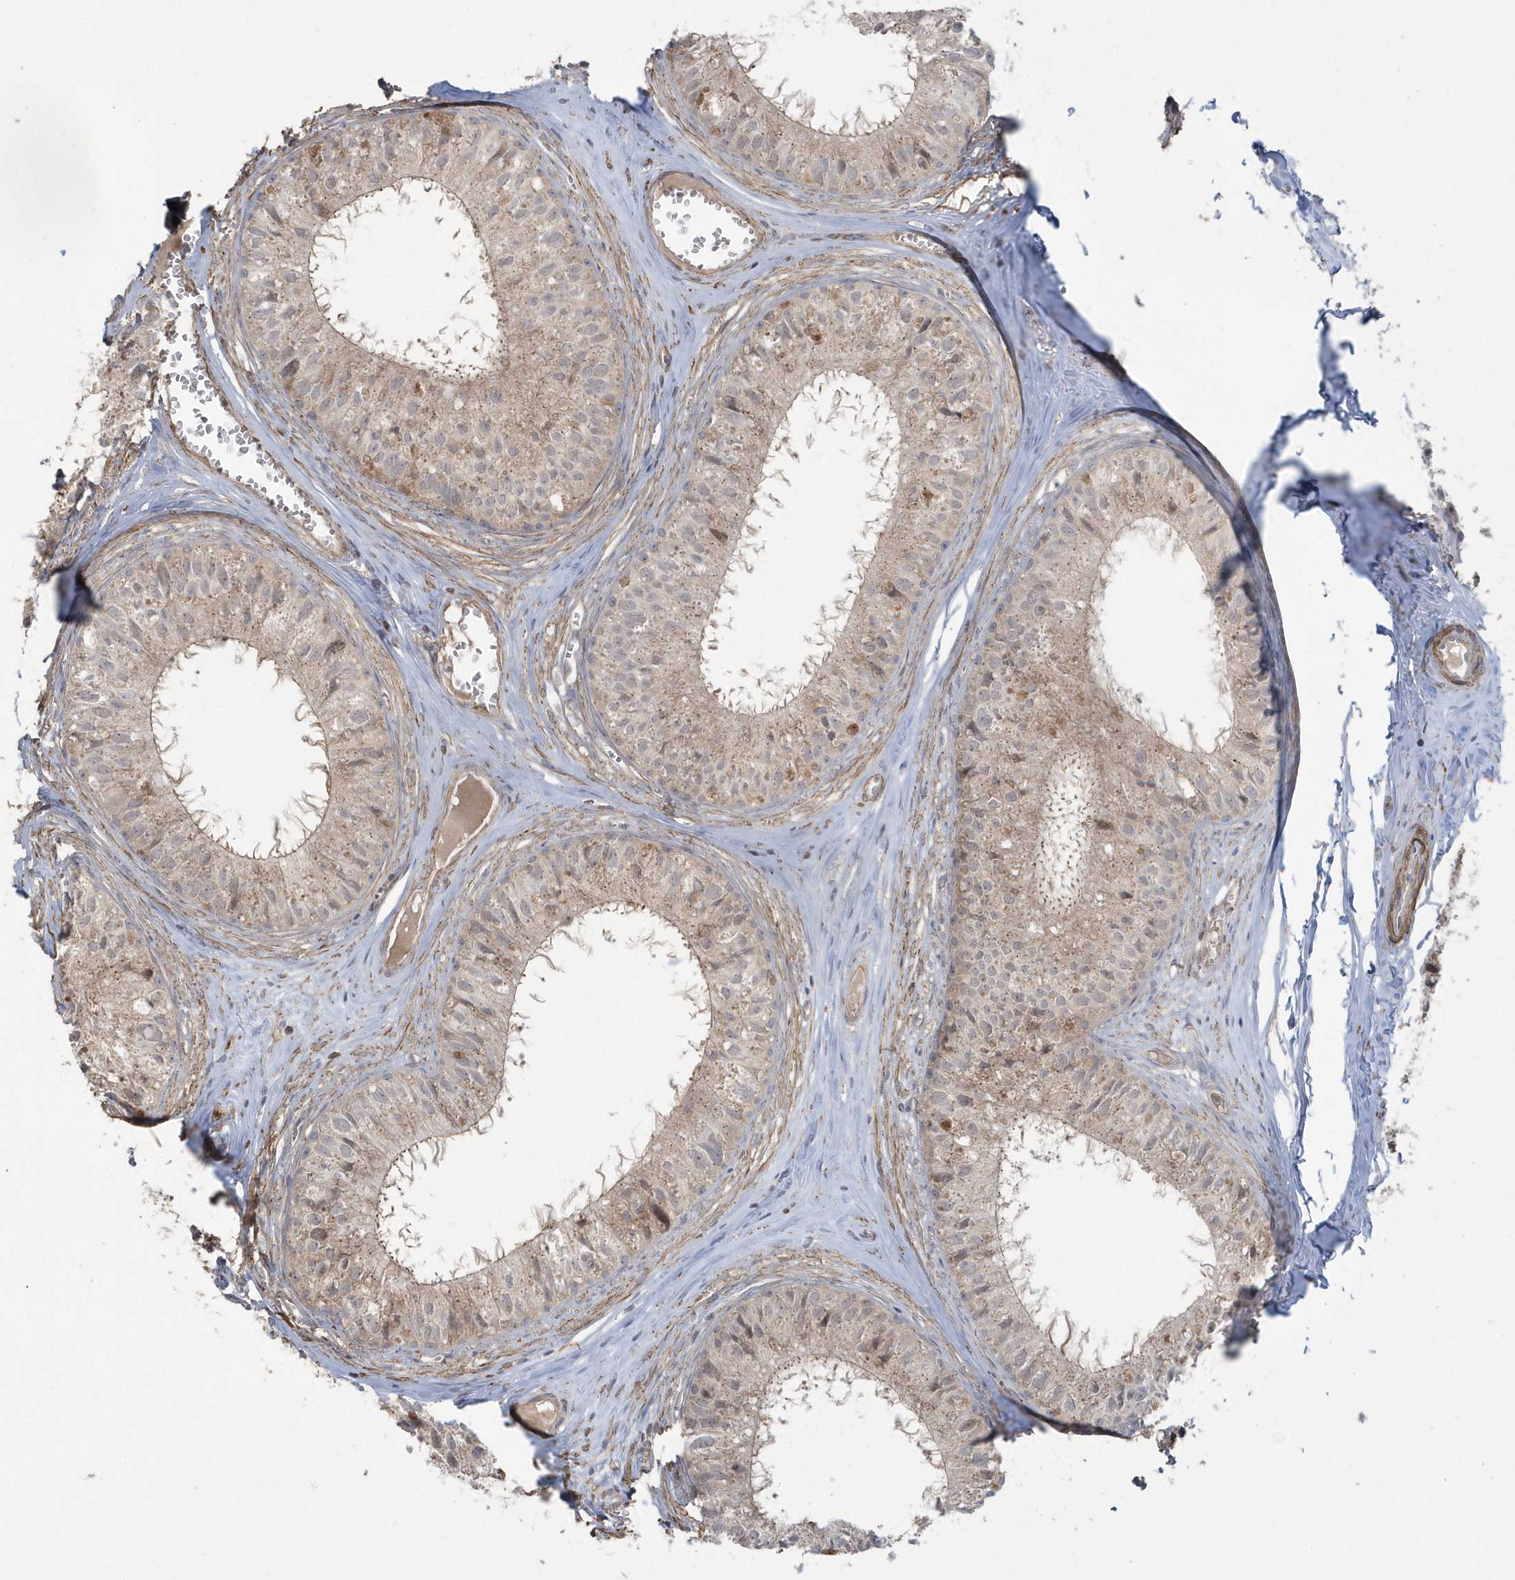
{"staining": {"intensity": "moderate", "quantity": "25%-75%", "location": "cytoplasmic/membranous"}, "tissue": "epididymis", "cell_type": "Glandular cells", "image_type": "normal", "snomed": [{"axis": "morphology", "description": "Normal tissue, NOS"}, {"axis": "topography", "description": "Epididymis"}], "caption": "The histopathology image displays immunohistochemical staining of unremarkable epididymis. There is moderate cytoplasmic/membranous staining is present in about 25%-75% of glandular cells.", "gene": "ARMC8", "patient": {"sex": "male", "age": 36}}